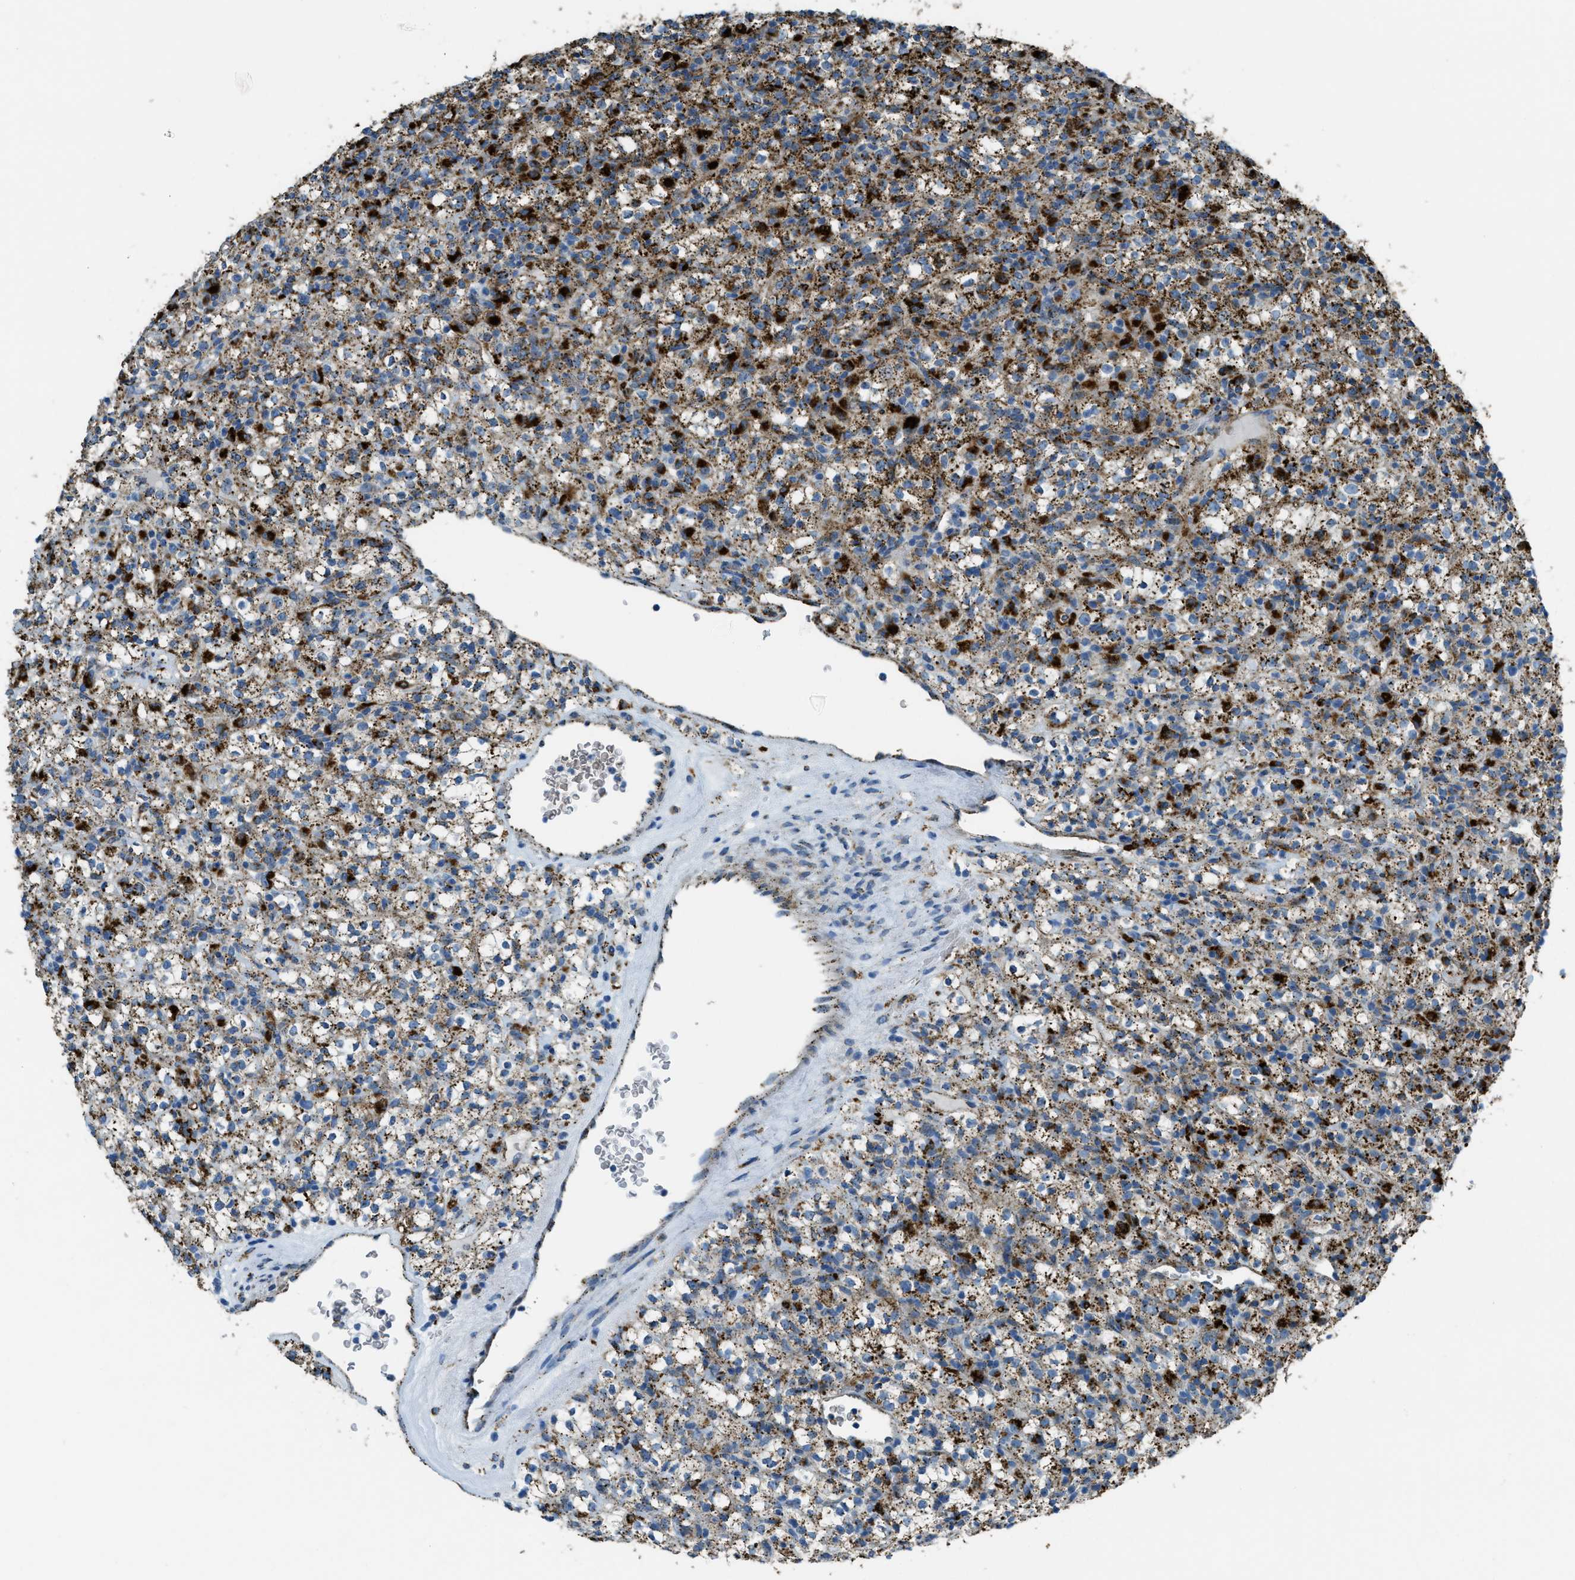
{"staining": {"intensity": "strong", "quantity": ">75%", "location": "cytoplasmic/membranous"}, "tissue": "renal cancer", "cell_type": "Tumor cells", "image_type": "cancer", "snomed": [{"axis": "morphology", "description": "Normal tissue, NOS"}, {"axis": "morphology", "description": "Adenocarcinoma, NOS"}, {"axis": "topography", "description": "Kidney"}], "caption": "Renal adenocarcinoma was stained to show a protein in brown. There is high levels of strong cytoplasmic/membranous staining in about >75% of tumor cells.", "gene": "SCARB2", "patient": {"sex": "female", "age": 72}}